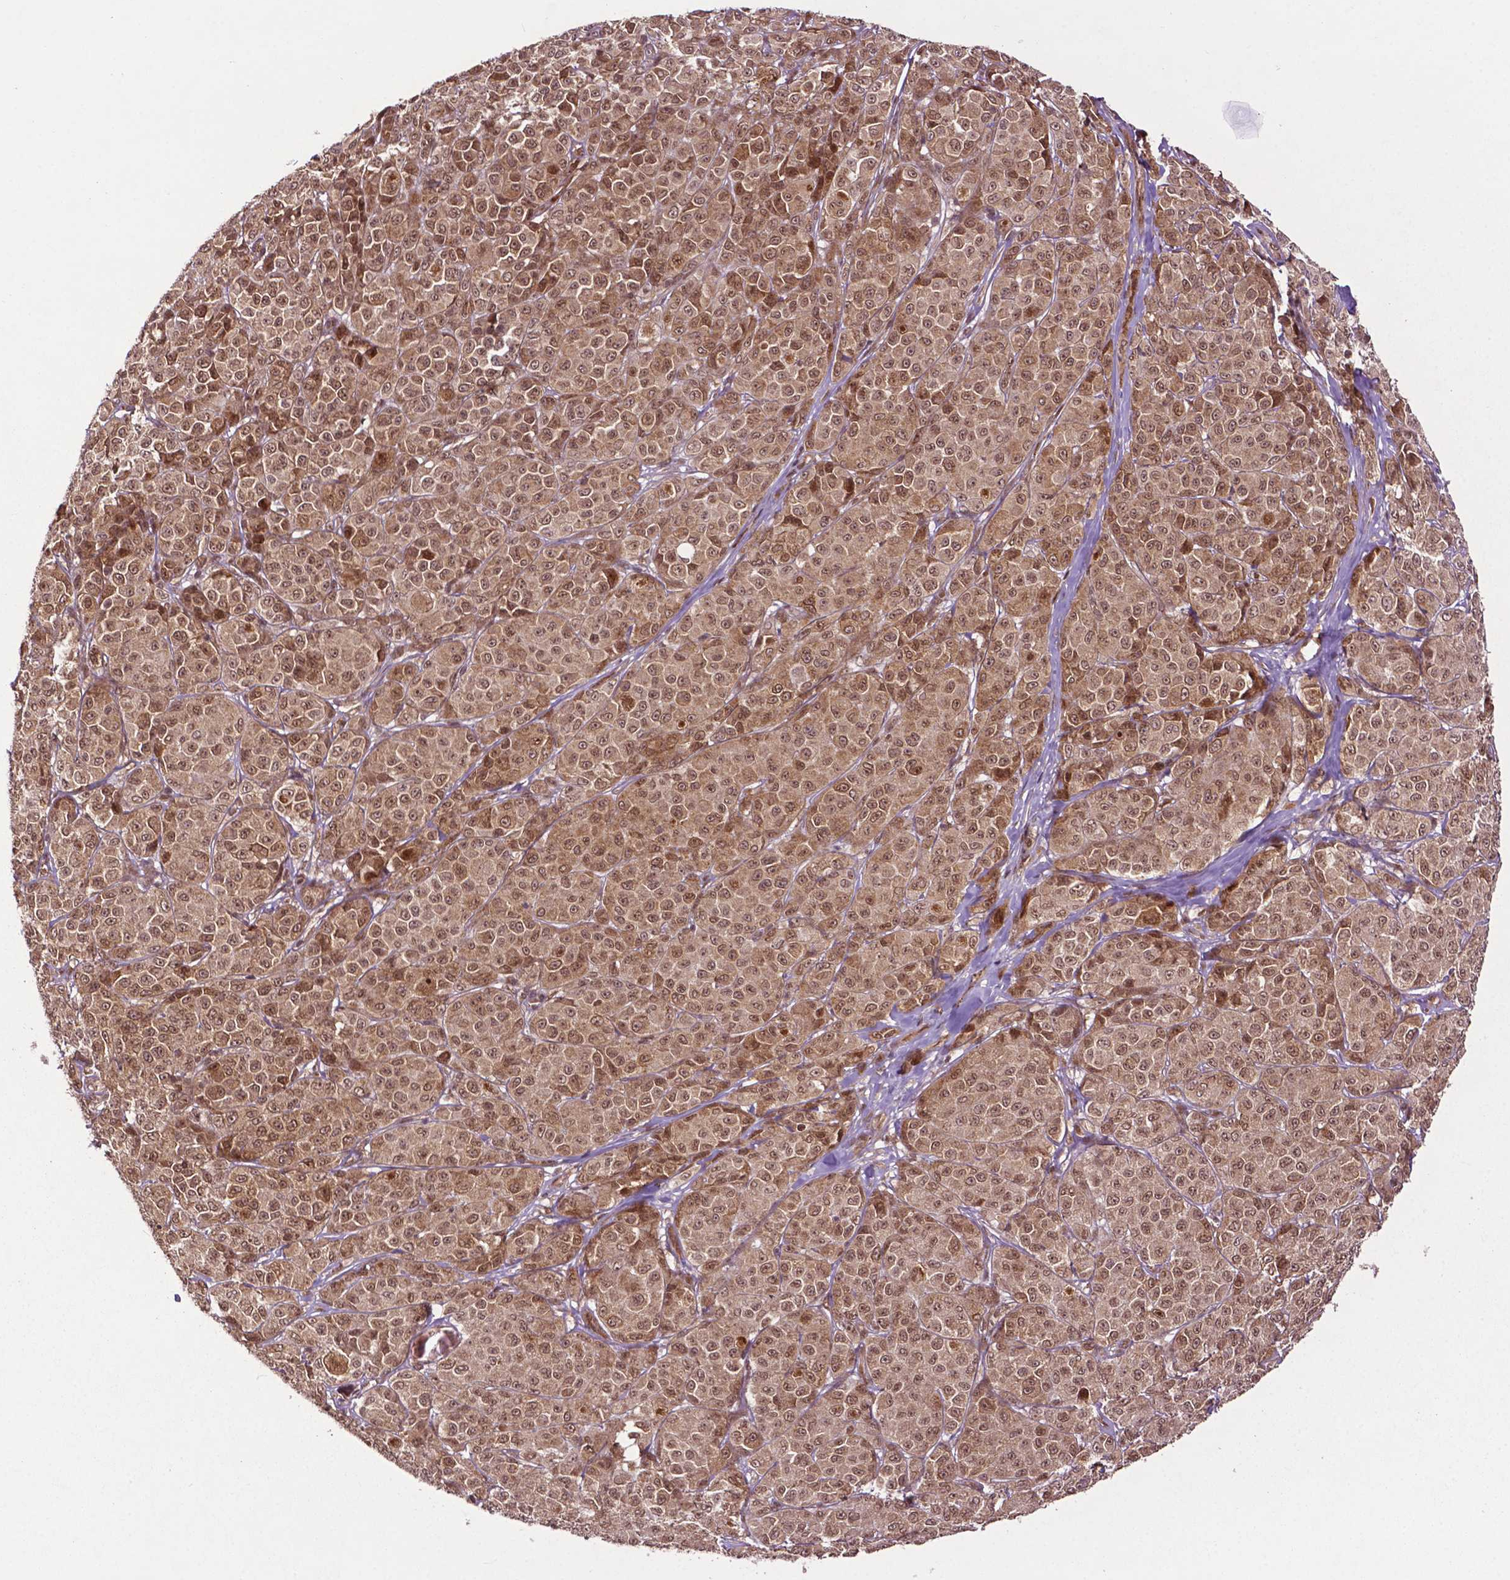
{"staining": {"intensity": "moderate", "quantity": ">75%", "location": "cytoplasmic/membranous,nuclear"}, "tissue": "melanoma", "cell_type": "Tumor cells", "image_type": "cancer", "snomed": [{"axis": "morphology", "description": "Malignant melanoma, NOS"}, {"axis": "topography", "description": "Skin"}], "caption": "About >75% of tumor cells in melanoma exhibit moderate cytoplasmic/membranous and nuclear protein positivity as visualized by brown immunohistochemical staining.", "gene": "TMX2", "patient": {"sex": "male", "age": 89}}